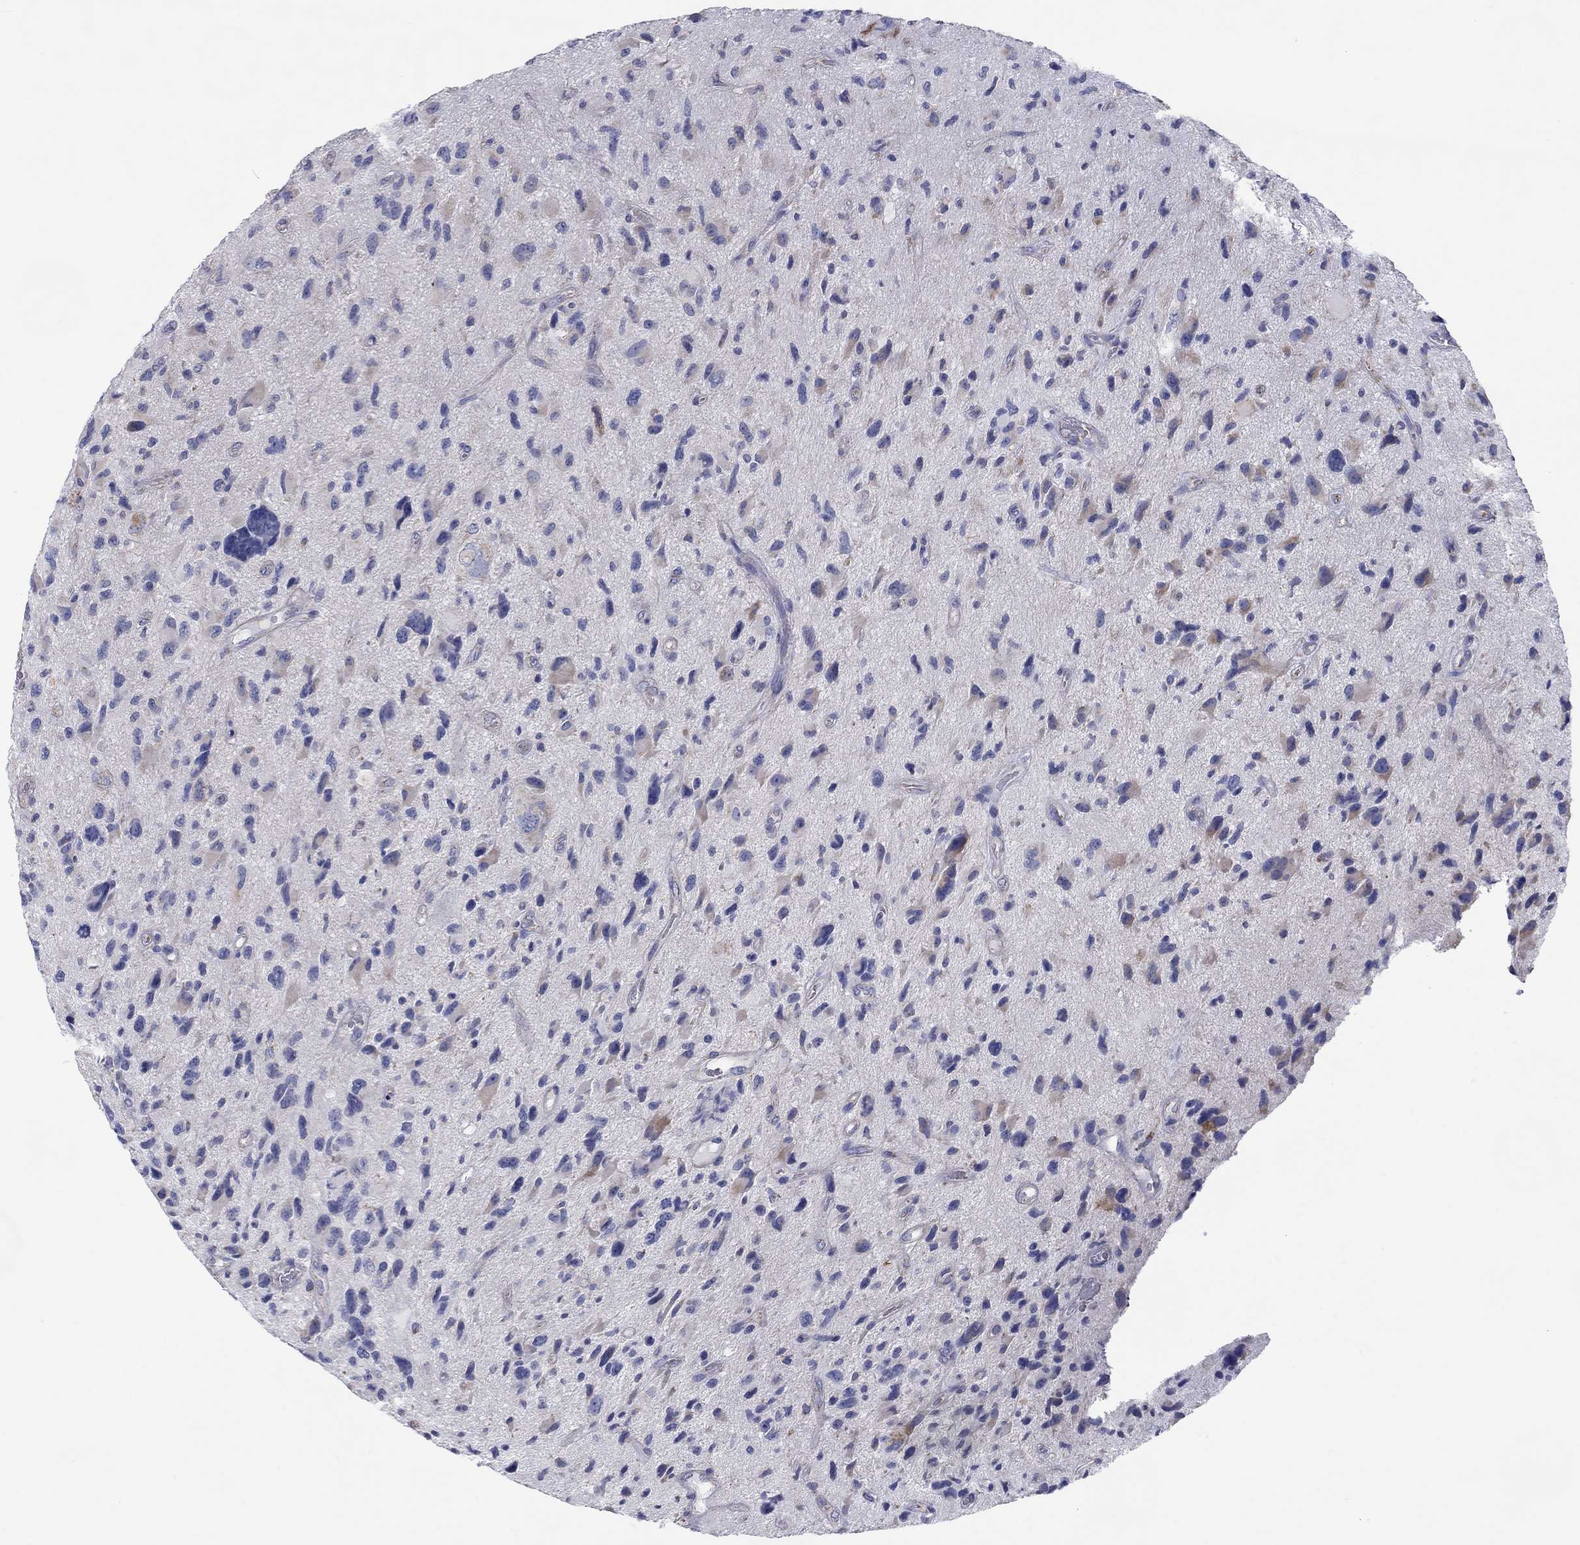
{"staining": {"intensity": "moderate", "quantity": "<25%", "location": "cytoplasmic/membranous"}, "tissue": "glioma", "cell_type": "Tumor cells", "image_type": "cancer", "snomed": [{"axis": "morphology", "description": "Glioma, malignant, NOS"}, {"axis": "morphology", "description": "Glioma, malignant, High grade"}, {"axis": "topography", "description": "Brain"}], "caption": "The photomicrograph exhibits staining of malignant glioma (high-grade), revealing moderate cytoplasmic/membranous protein expression (brown color) within tumor cells.", "gene": "MGST3", "patient": {"sex": "female", "age": 71}}